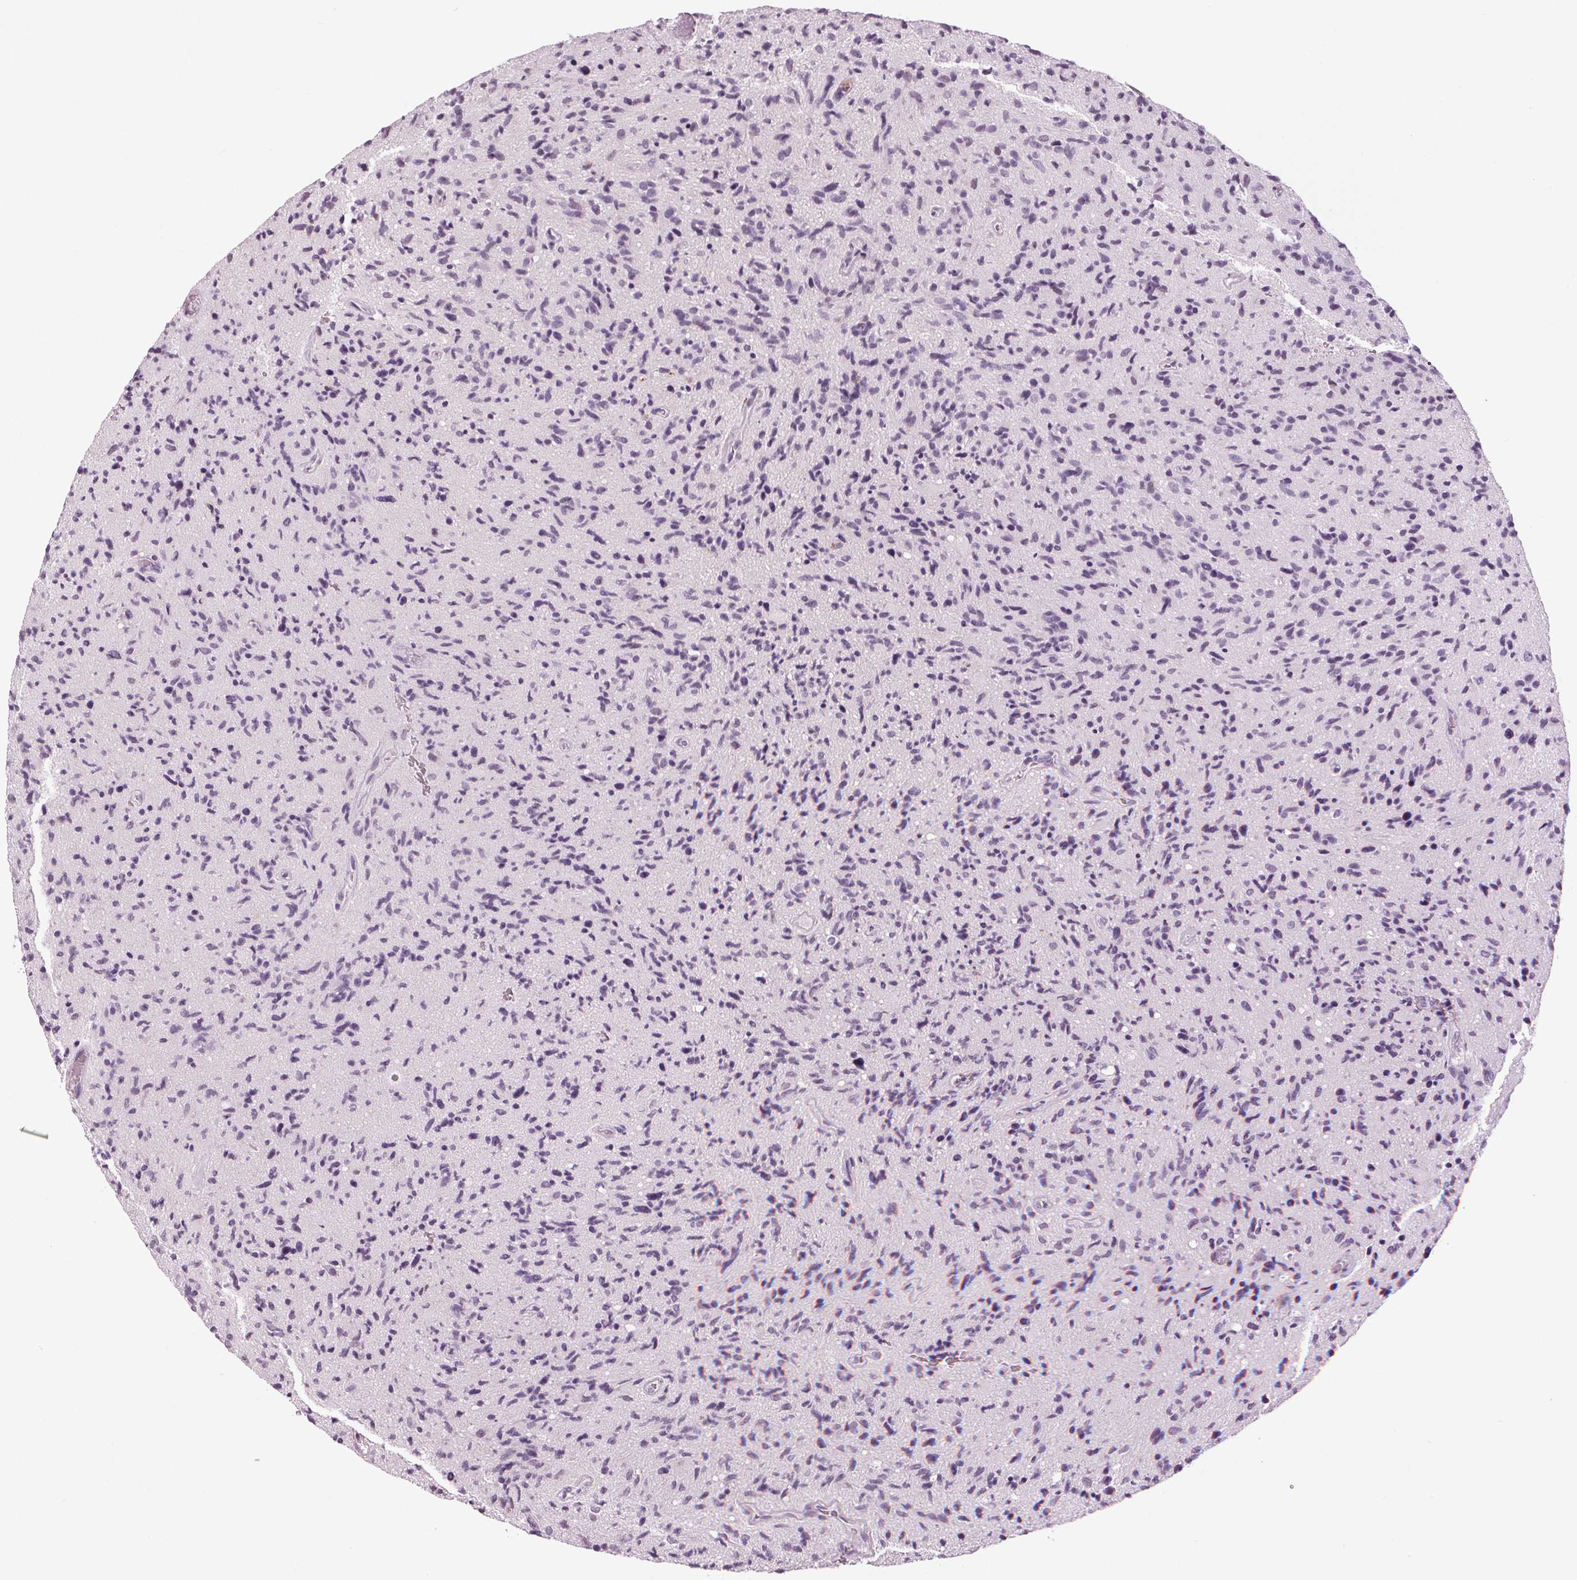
{"staining": {"intensity": "negative", "quantity": "none", "location": "none"}, "tissue": "glioma", "cell_type": "Tumor cells", "image_type": "cancer", "snomed": [{"axis": "morphology", "description": "Glioma, malignant, High grade"}, {"axis": "topography", "description": "Brain"}], "caption": "There is no significant expression in tumor cells of malignant high-grade glioma.", "gene": "DNAH12", "patient": {"sex": "male", "age": 54}}